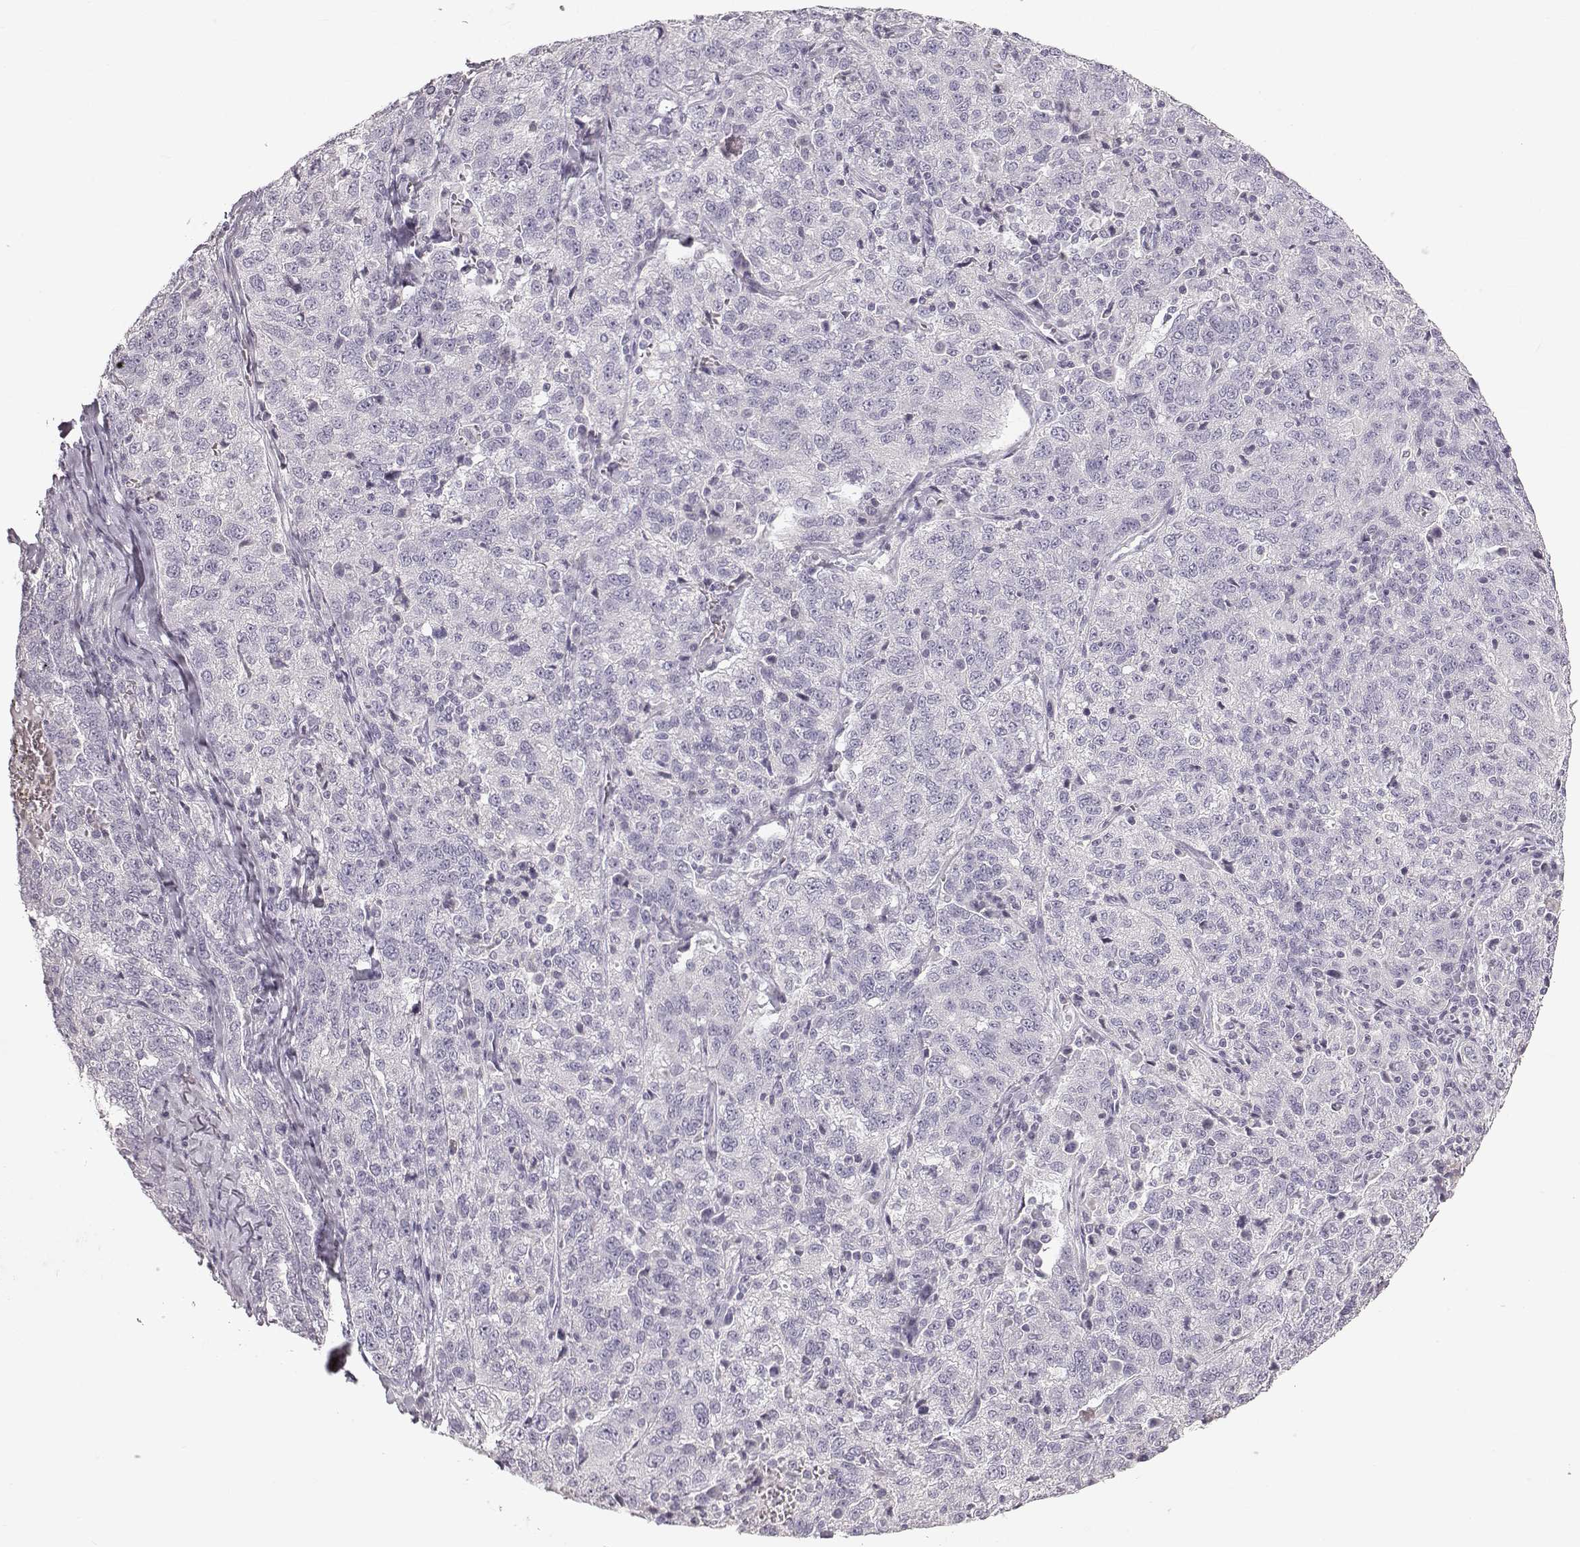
{"staining": {"intensity": "negative", "quantity": "none", "location": "none"}, "tissue": "ovarian cancer", "cell_type": "Tumor cells", "image_type": "cancer", "snomed": [{"axis": "morphology", "description": "Cystadenocarcinoma, serous, NOS"}, {"axis": "topography", "description": "Ovary"}], "caption": "This is an IHC histopathology image of human ovarian cancer. There is no positivity in tumor cells.", "gene": "OIP5", "patient": {"sex": "female", "age": 71}}